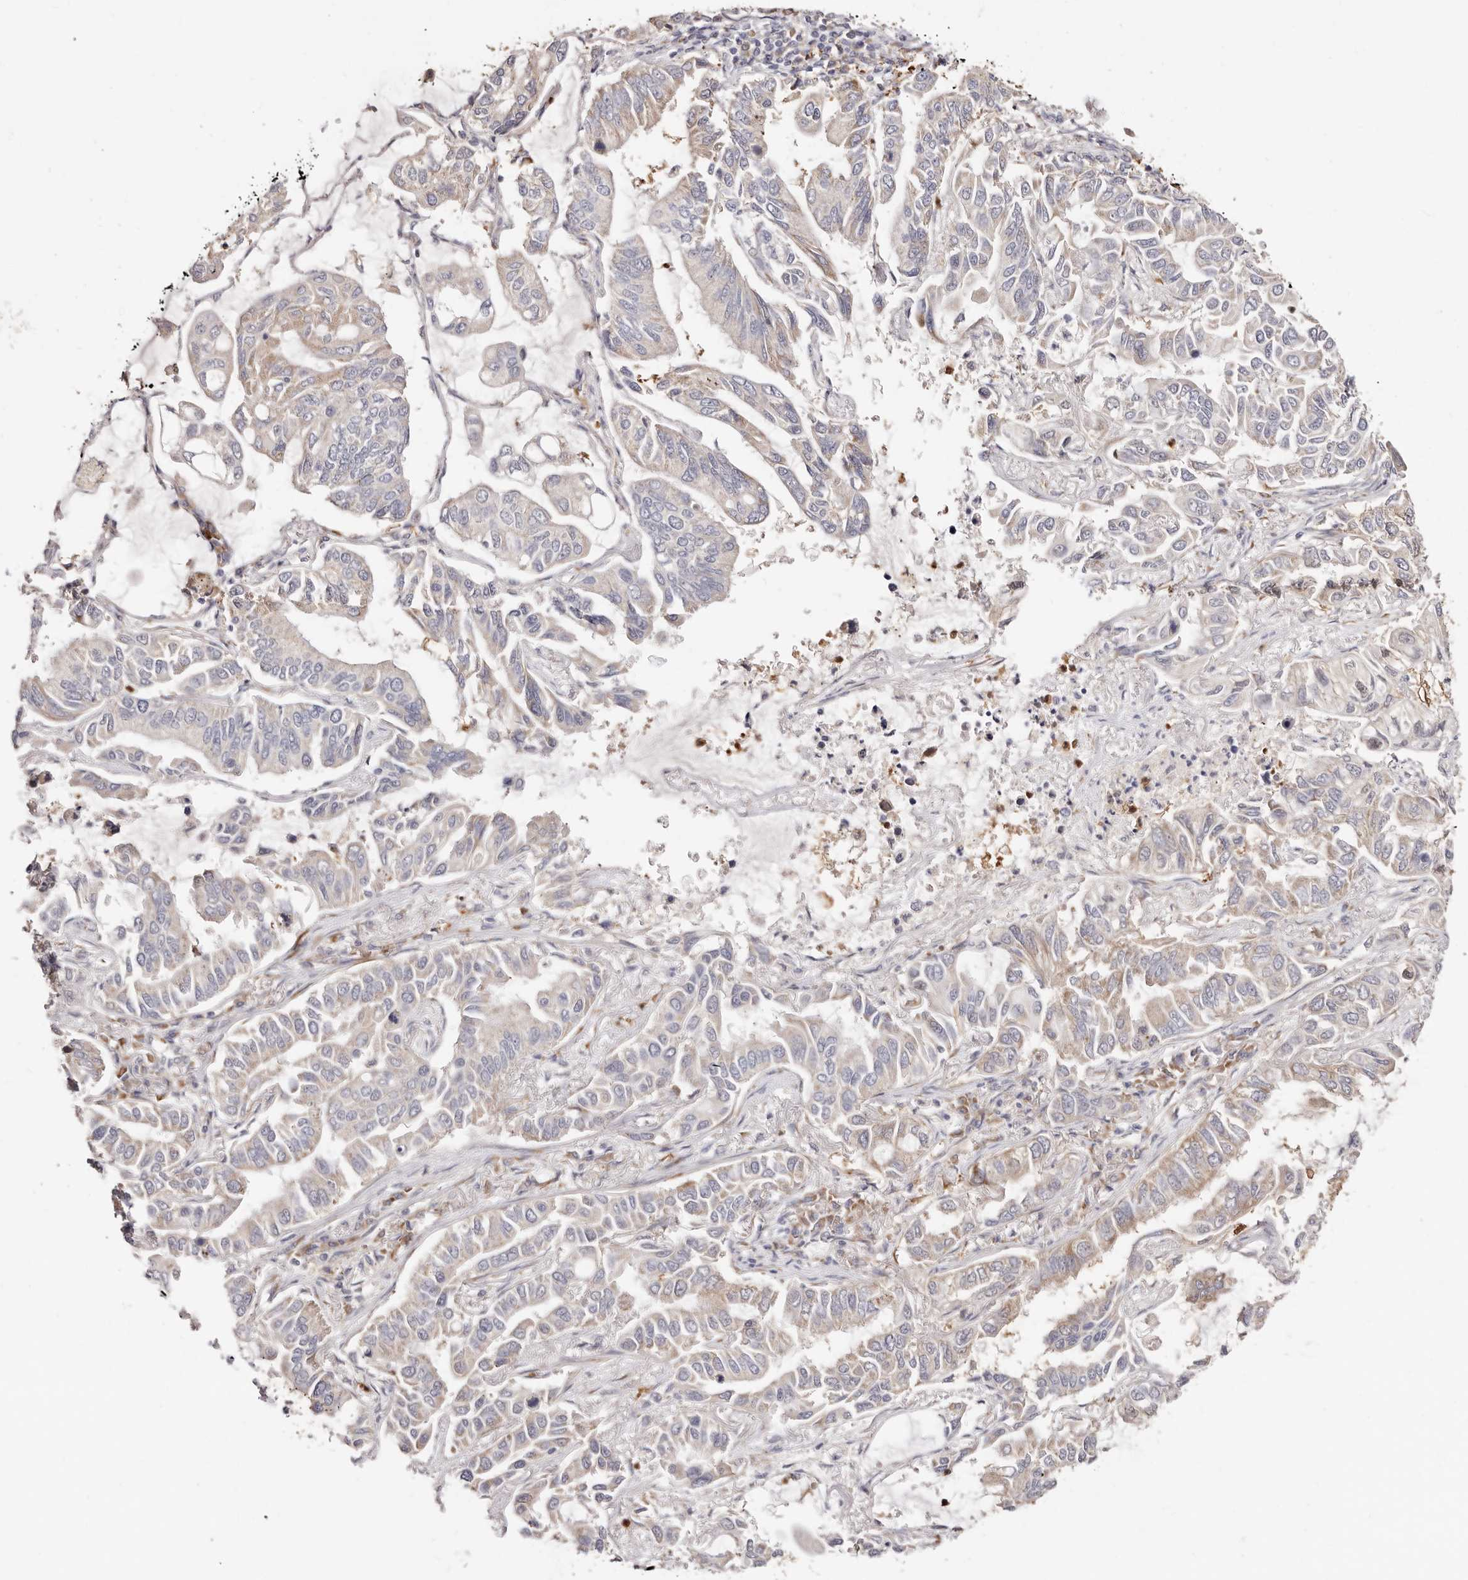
{"staining": {"intensity": "negative", "quantity": "none", "location": "none"}, "tissue": "lung cancer", "cell_type": "Tumor cells", "image_type": "cancer", "snomed": [{"axis": "morphology", "description": "Adenocarcinoma, NOS"}, {"axis": "topography", "description": "Lung"}], "caption": "This is an immunohistochemistry histopathology image of adenocarcinoma (lung). There is no expression in tumor cells.", "gene": "BCL2L15", "patient": {"sex": "male", "age": 64}}